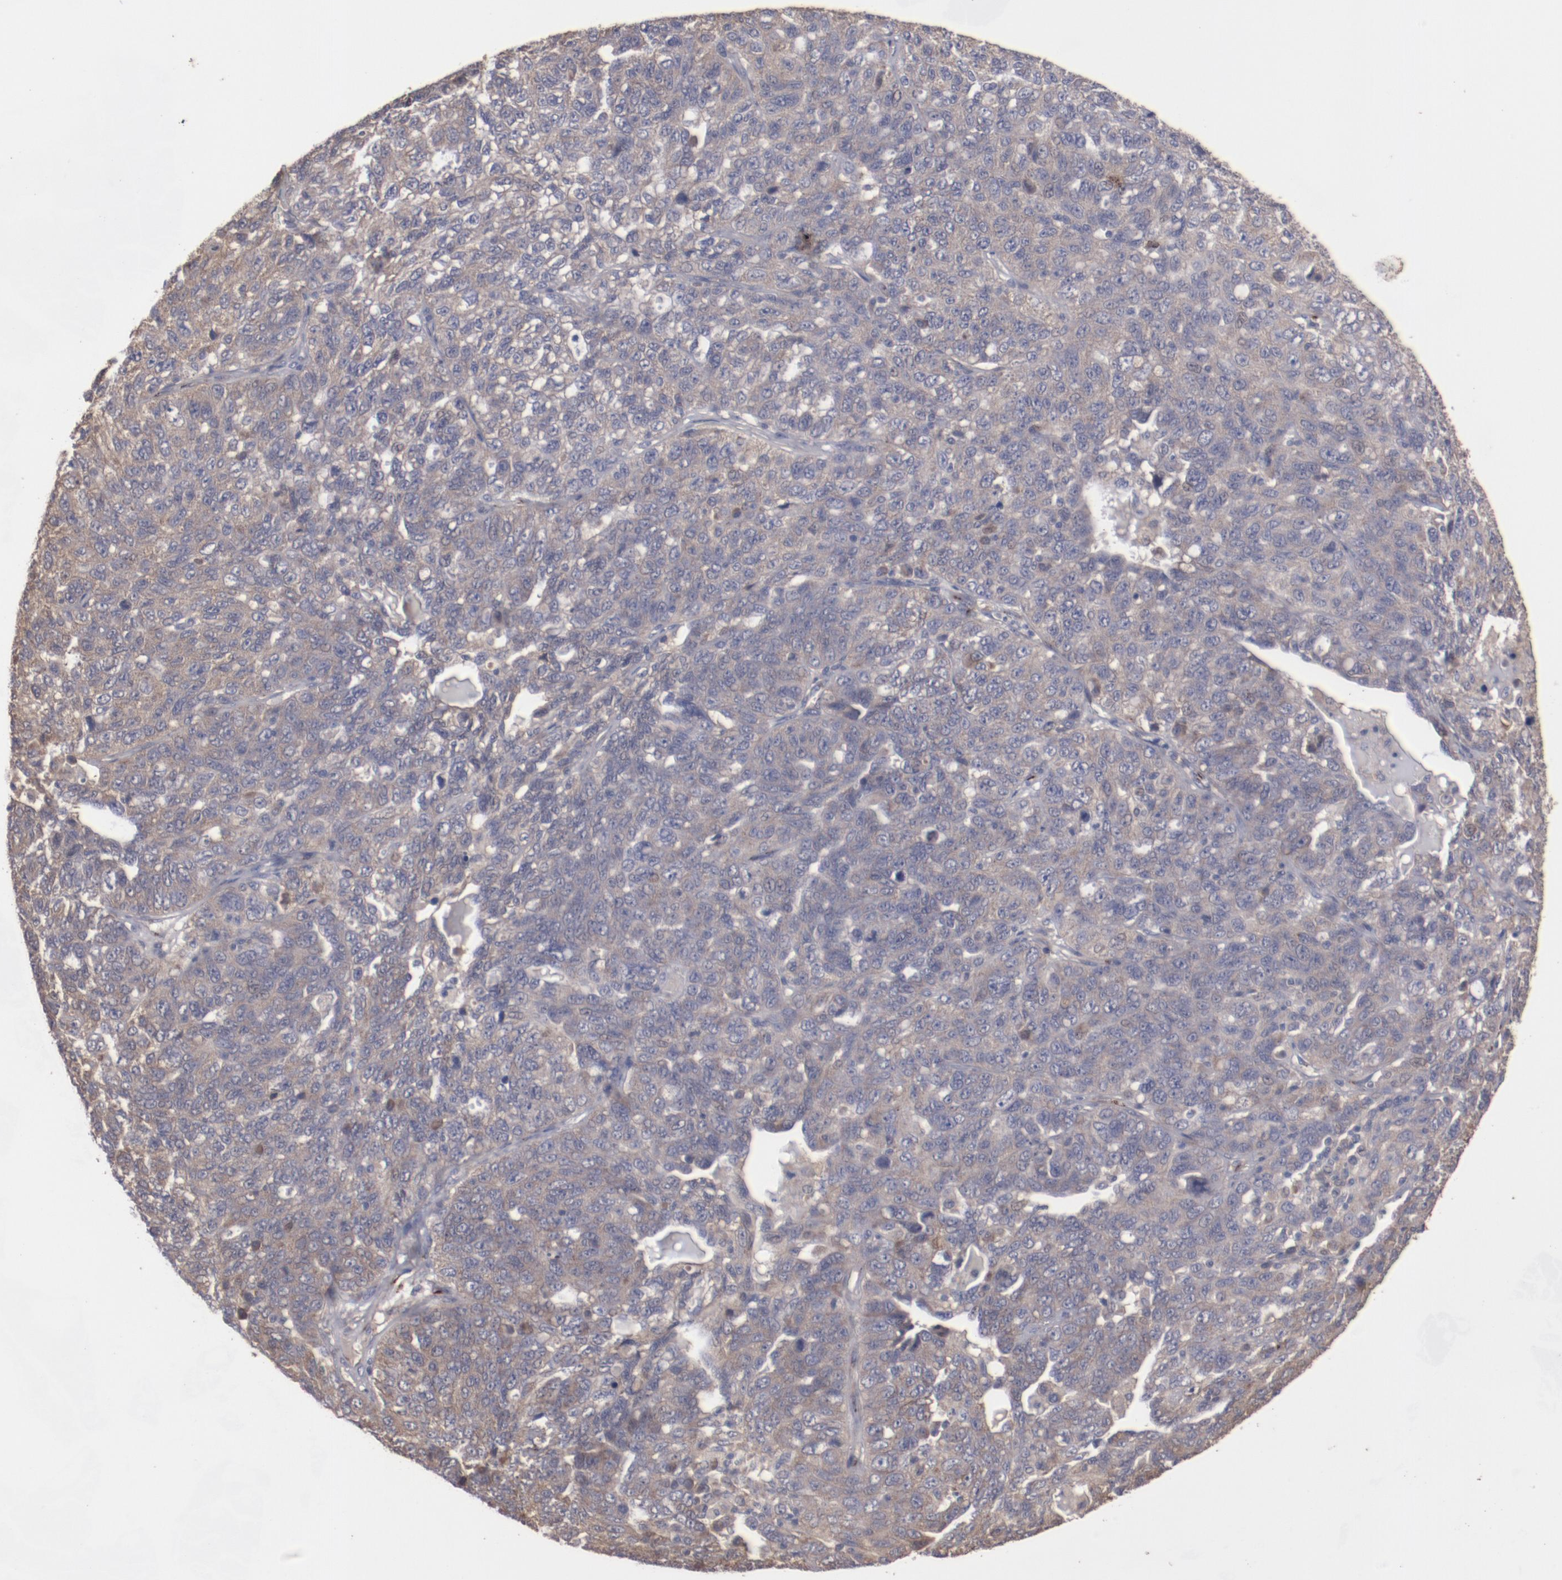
{"staining": {"intensity": "weak", "quantity": ">75%", "location": "cytoplasmic/membranous"}, "tissue": "ovarian cancer", "cell_type": "Tumor cells", "image_type": "cancer", "snomed": [{"axis": "morphology", "description": "Cystadenocarcinoma, serous, NOS"}, {"axis": "topography", "description": "Ovary"}], "caption": "Immunohistochemistry micrograph of ovarian cancer stained for a protein (brown), which demonstrates low levels of weak cytoplasmic/membranous positivity in about >75% of tumor cells.", "gene": "DIPK2B", "patient": {"sex": "female", "age": 71}}